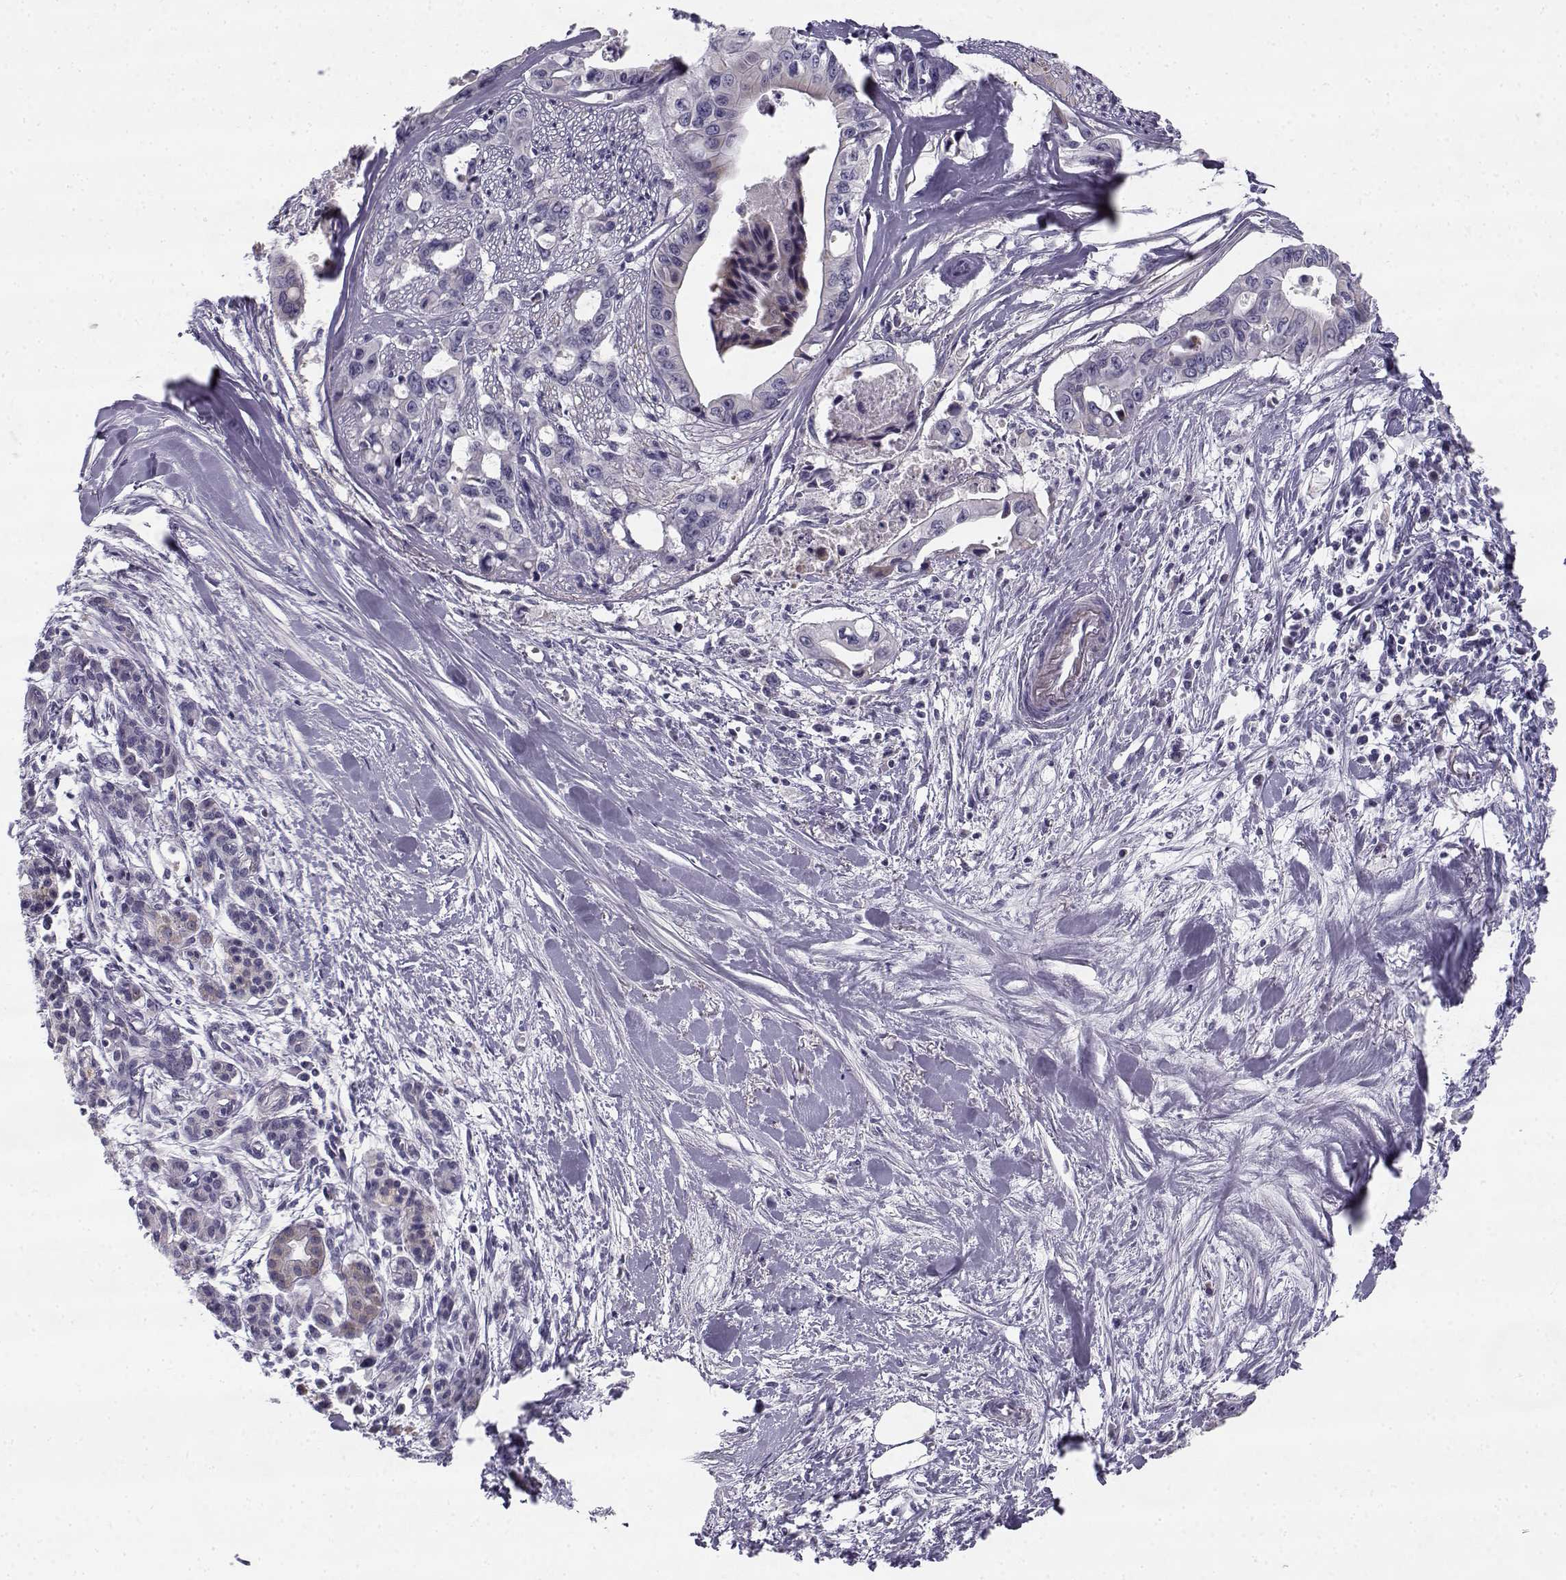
{"staining": {"intensity": "negative", "quantity": "none", "location": "none"}, "tissue": "pancreatic cancer", "cell_type": "Tumor cells", "image_type": "cancer", "snomed": [{"axis": "morphology", "description": "Adenocarcinoma, NOS"}, {"axis": "topography", "description": "Pancreas"}], "caption": "Tumor cells show no significant positivity in pancreatic adenocarcinoma. Brightfield microscopy of immunohistochemistry stained with DAB (3,3'-diaminobenzidine) (brown) and hematoxylin (blue), captured at high magnification.", "gene": "CREB3L3", "patient": {"sex": "male", "age": 60}}